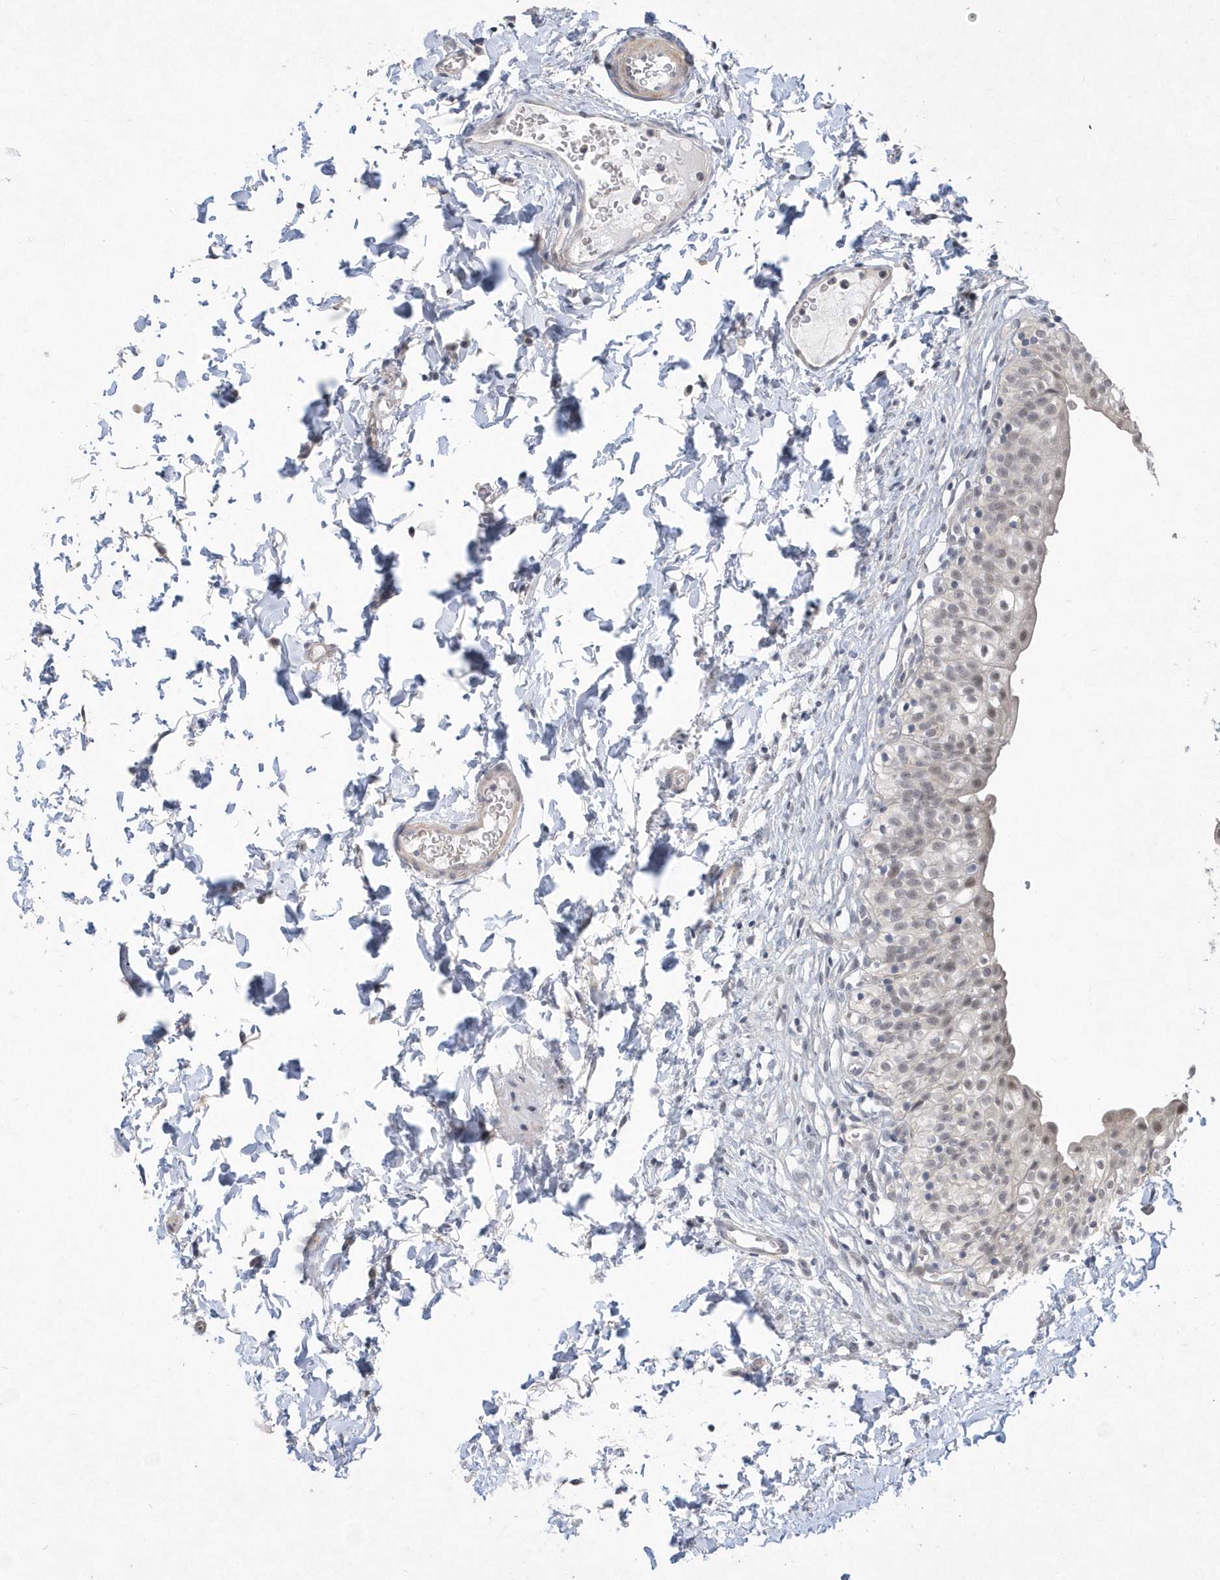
{"staining": {"intensity": "weak", "quantity": "<25%", "location": "nuclear"}, "tissue": "urinary bladder", "cell_type": "Urothelial cells", "image_type": "normal", "snomed": [{"axis": "morphology", "description": "Normal tissue, NOS"}, {"axis": "topography", "description": "Urinary bladder"}], "caption": "Photomicrograph shows no significant protein staining in urothelial cells of normal urinary bladder.", "gene": "TSPEAR", "patient": {"sex": "male", "age": 55}}